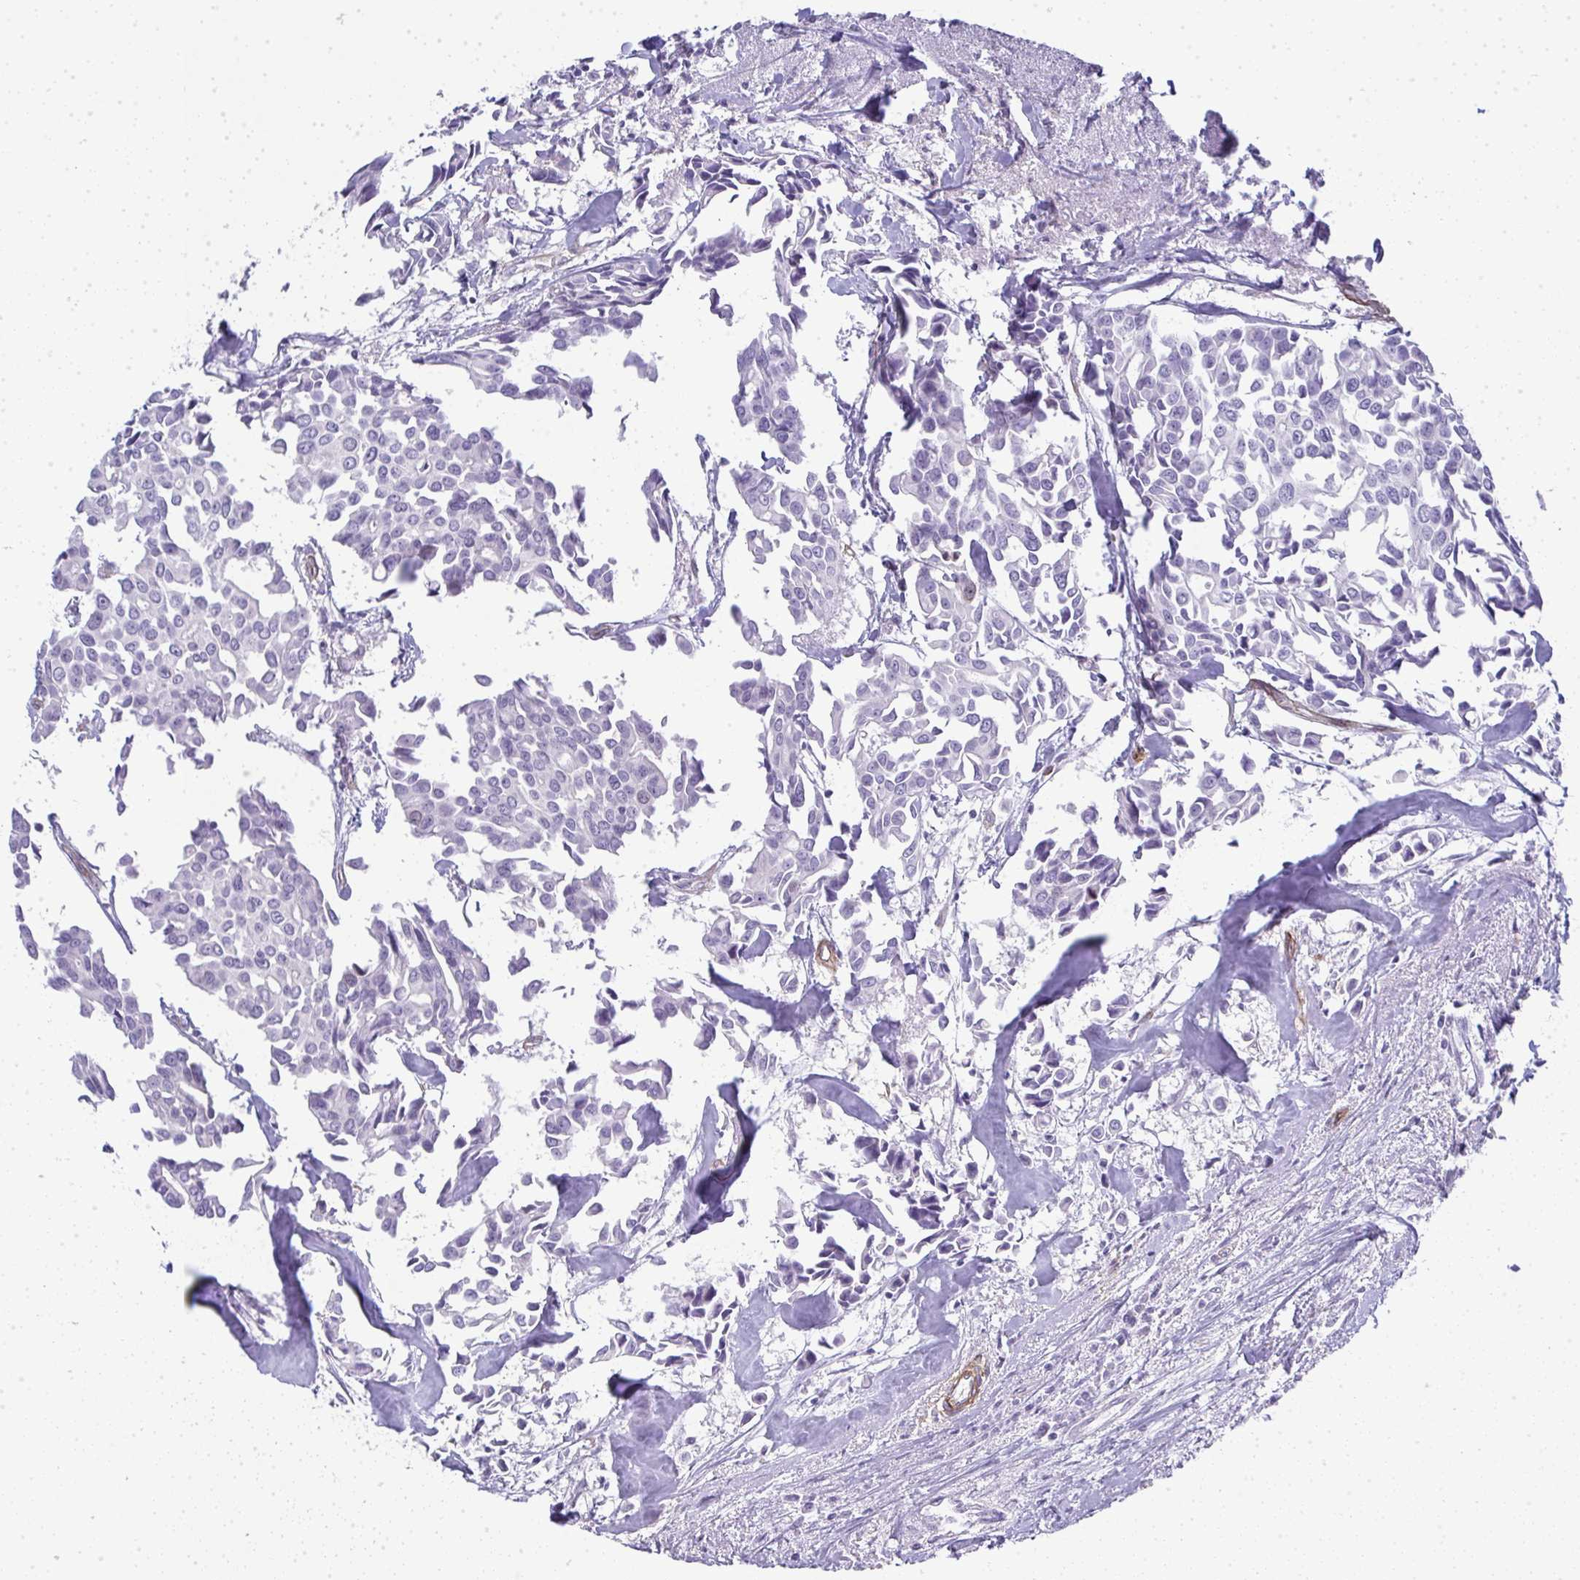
{"staining": {"intensity": "negative", "quantity": "none", "location": "none"}, "tissue": "breast cancer", "cell_type": "Tumor cells", "image_type": "cancer", "snomed": [{"axis": "morphology", "description": "Duct carcinoma"}, {"axis": "topography", "description": "Breast"}], "caption": "IHC histopathology image of neoplastic tissue: breast infiltrating ductal carcinoma stained with DAB demonstrates no significant protein positivity in tumor cells. (Brightfield microscopy of DAB immunohistochemistry at high magnification).", "gene": "UBE2S", "patient": {"sex": "female", "age": 54}}